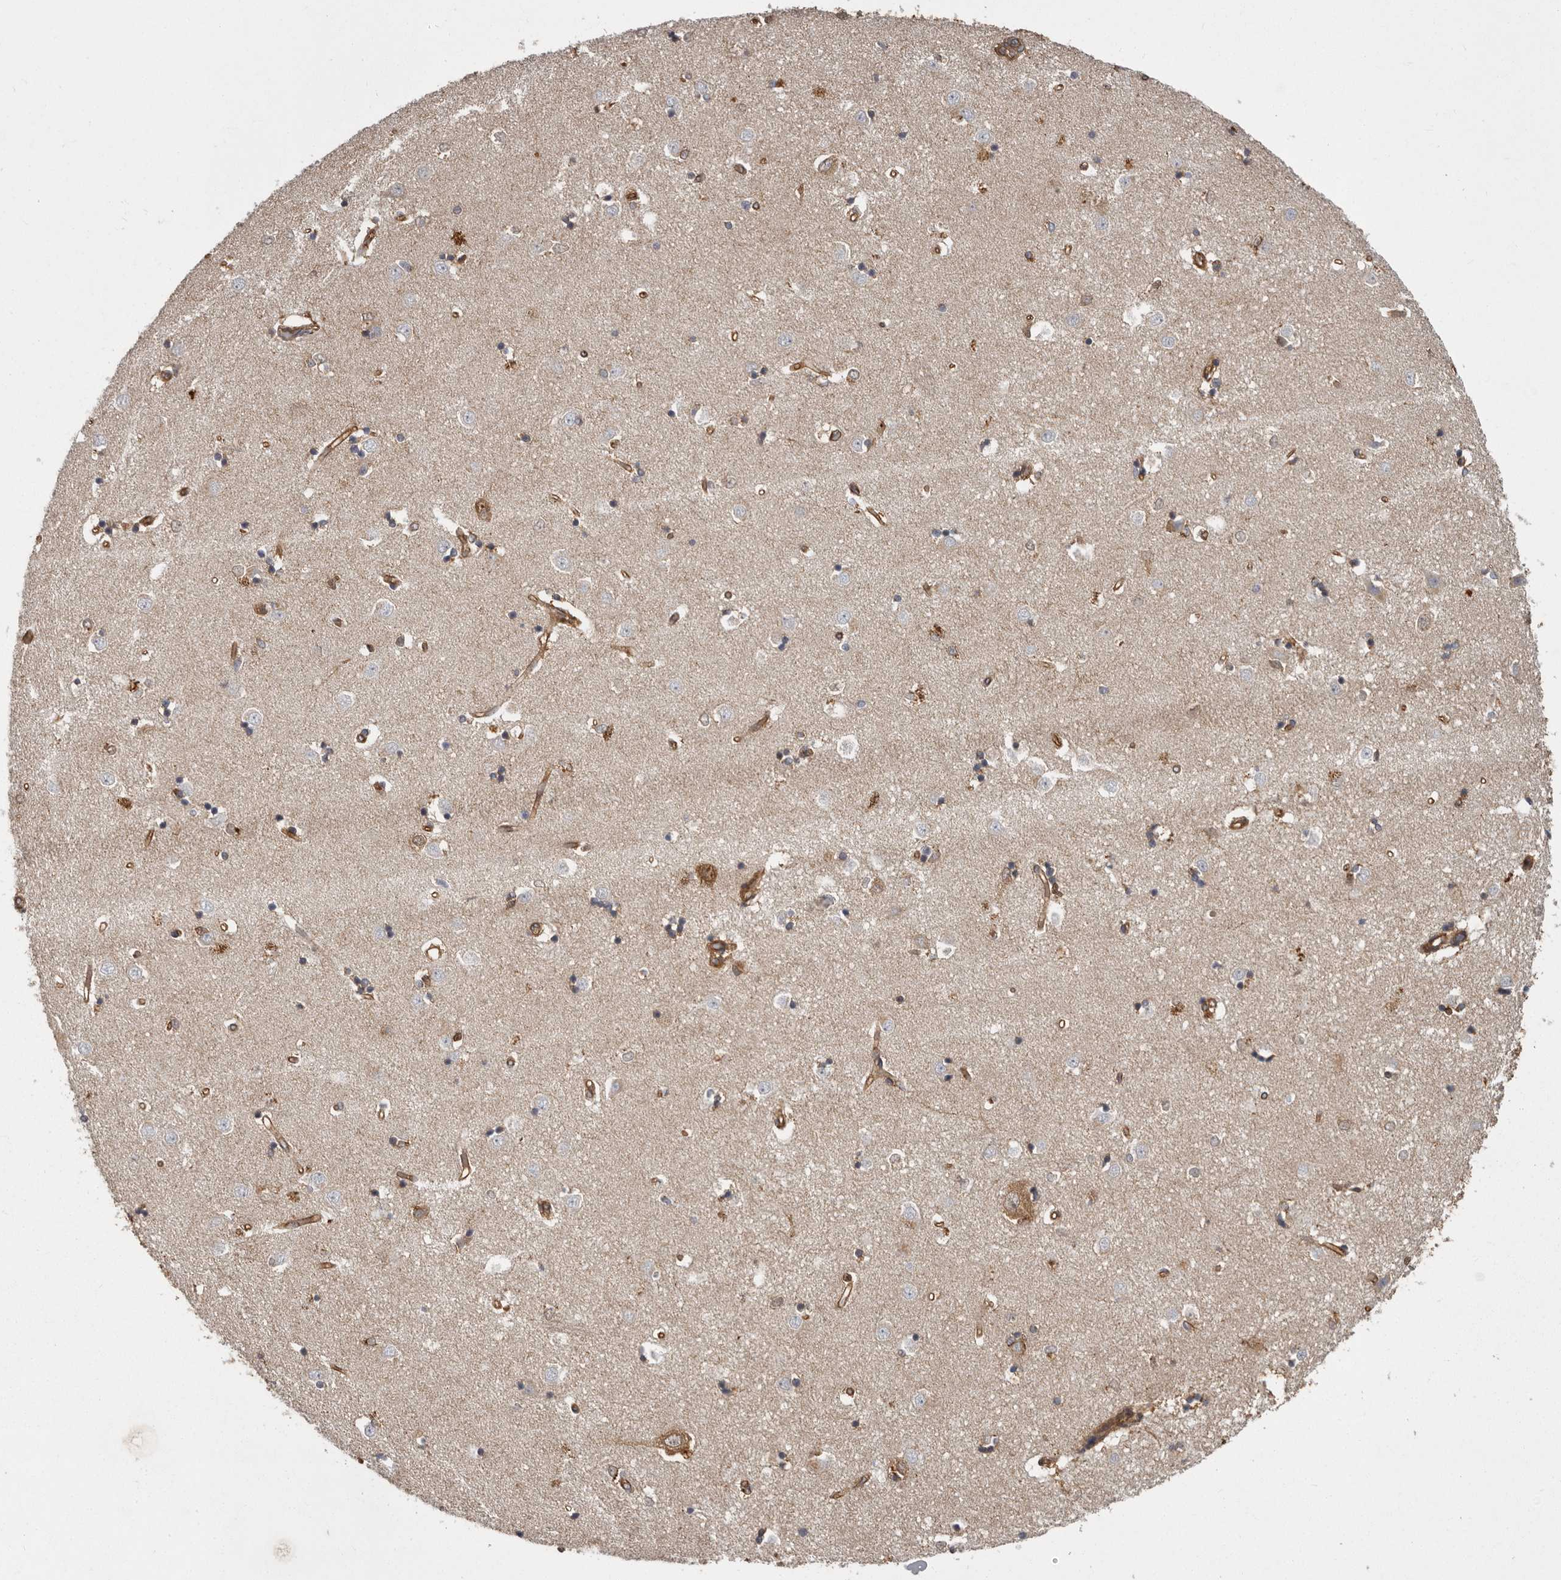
{"staining": {"intensity": "moderate", "quantity": "<25%", "location": "cytoplasmic/membranous"}, "tissue": "caudate", "cell_type": "Glial cells", "image_type": "normal", "snomed": [{"axis": "morphology", "description": "Normal tissue, NOS"}, {"axis": "topography", "description": "Lateral ventricle wall"}], "caption": "IHC photomicrograph of benign caudate stained for a protein (brown), which displays low levels of moderate cytoplasmic/membranous positivity in approximately <25% of glial cells.", "gene": "ENAH", "patient": {"sex": "male", "age": 45}}